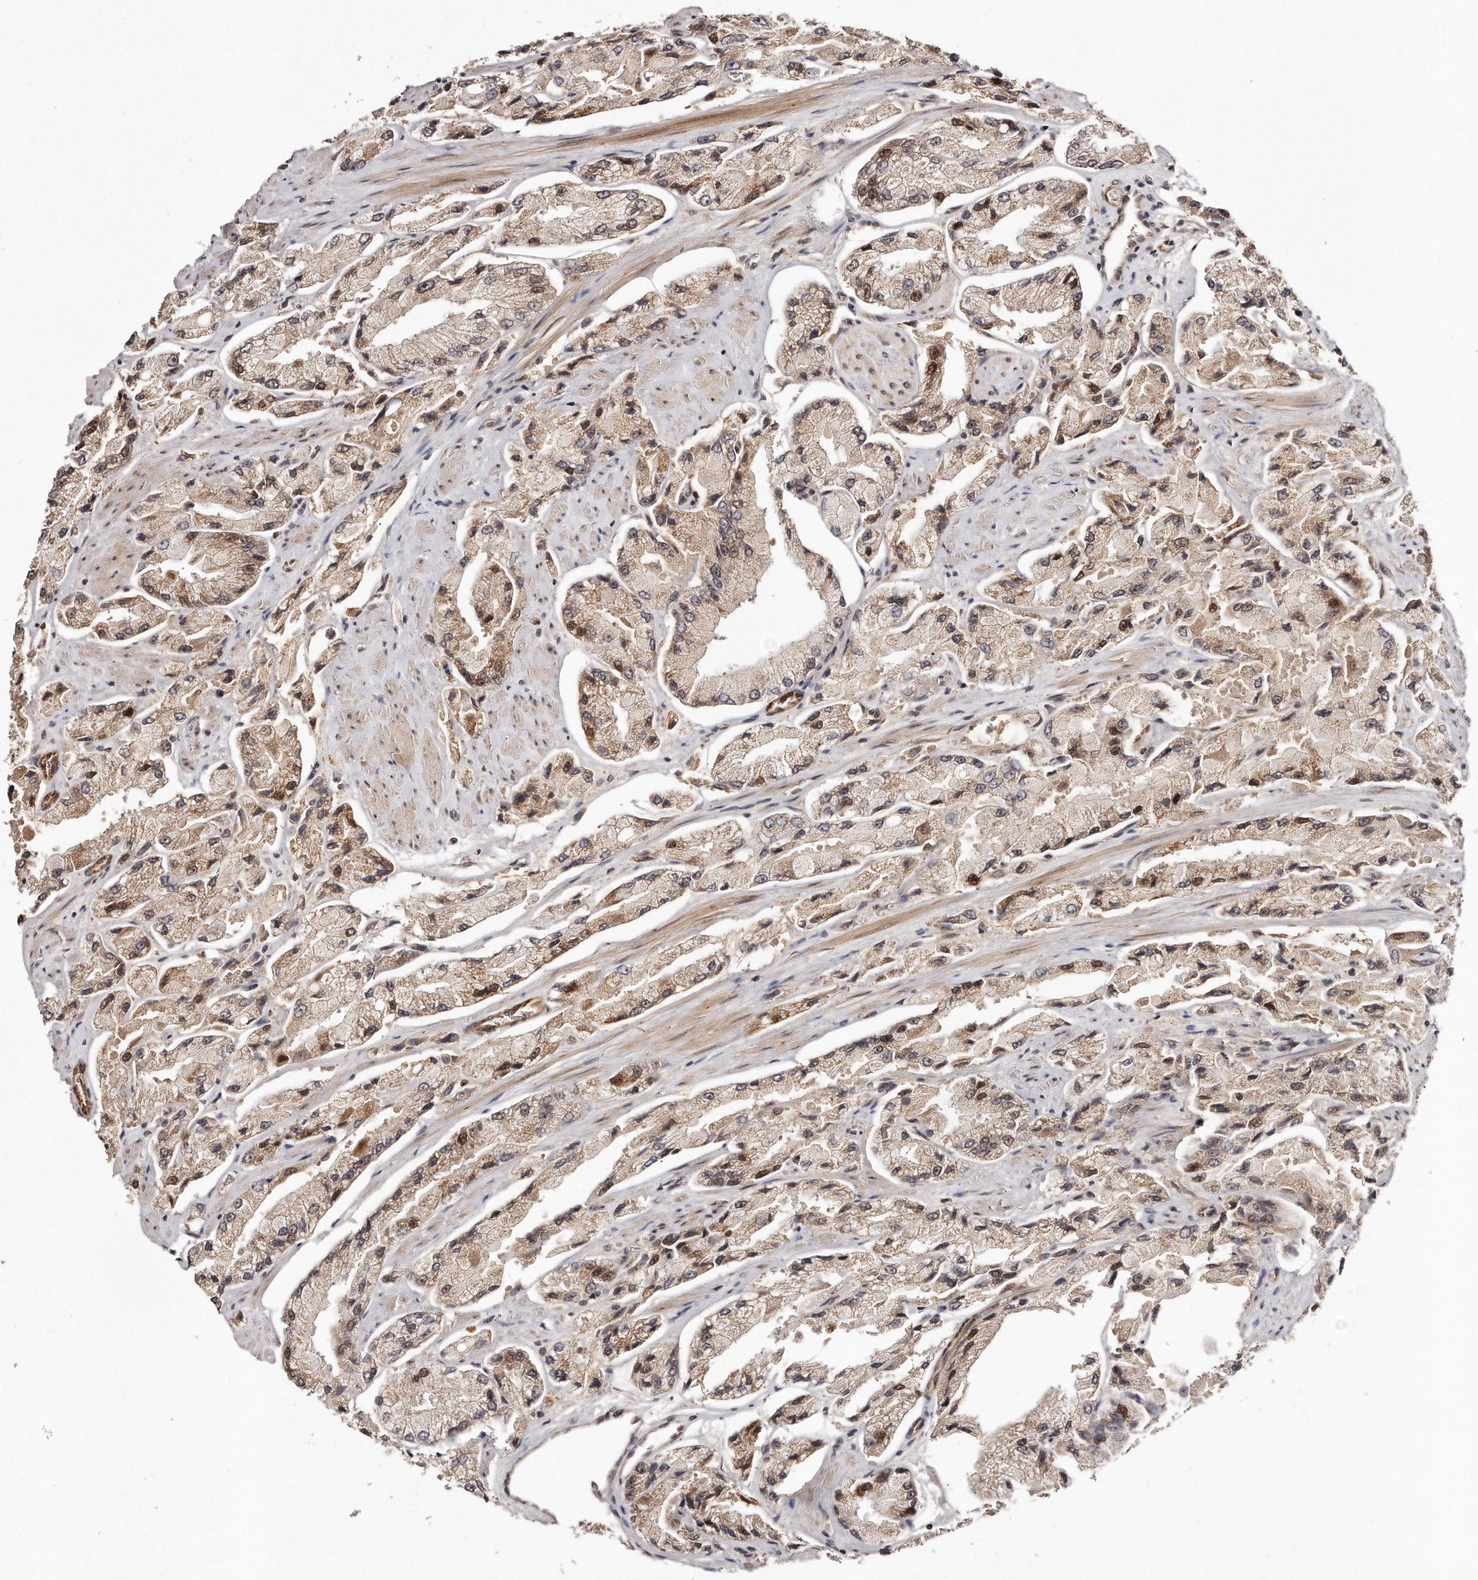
{"staining": {"intensity": "moderate", "quantity": ">75%", "location": "cytoplasmic/membranous,nuclear"}, "tissue": "prostate cancer", "cell_type": "Tumor cells", "image_type": "cancer", "snomed": [{"axis": "morphology", "description": "Adenocarcinoma, High grade"}, {"axis": "topography", "description": "Prostate"}], "caption": "Protein expression by immunohistochemistry (IHC) exhibits moderate cytoplasmic/membranous and nuclear expression in approximately >75% of tumor cells in prostate high-grade adenocarcinoma.", "gene": "SOX4", "patient": {"sex": "male", "age": 58}}